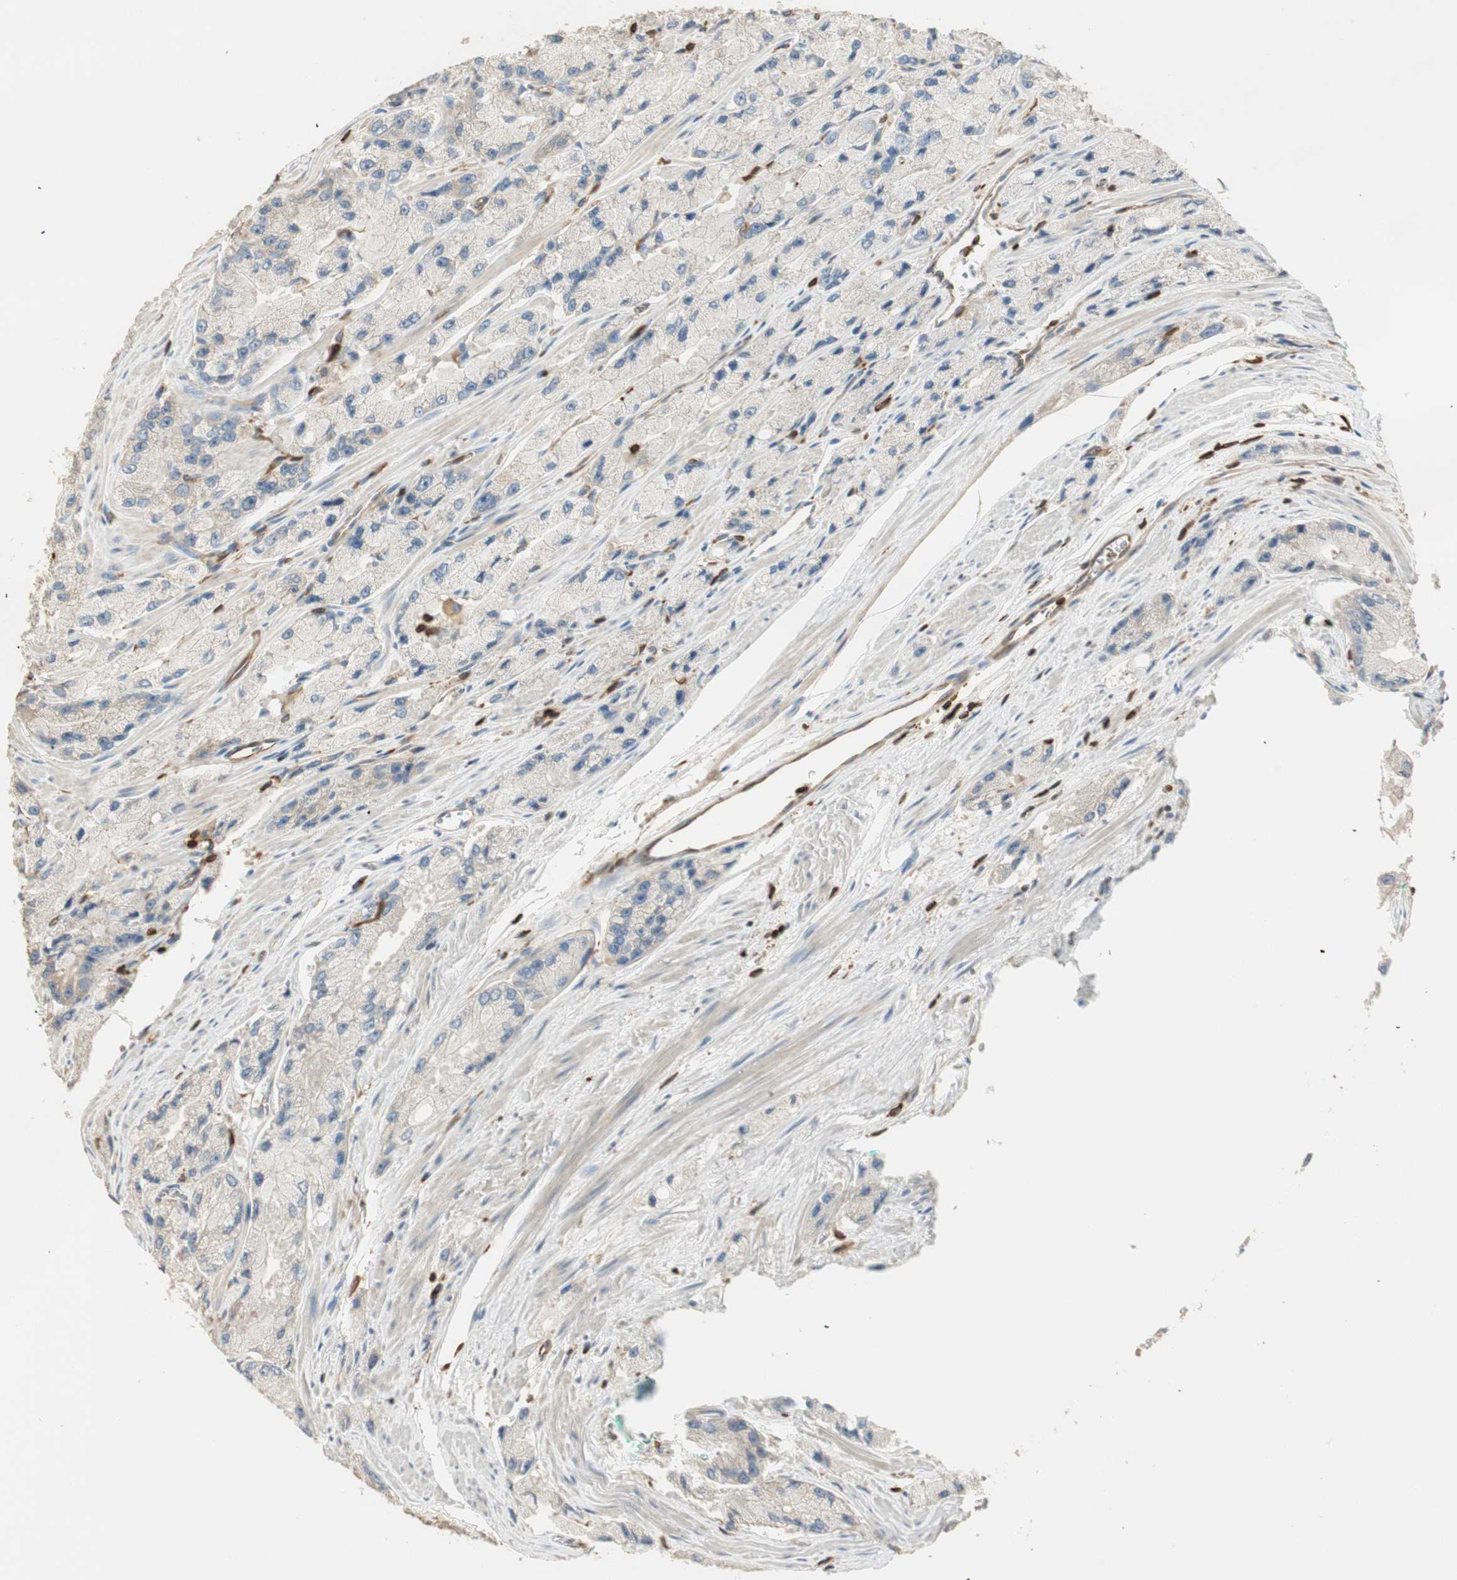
{"staining": {"intensity": "negative", "quantity": "none", "location": "none"}, "tissue": "prostate cancer", "cell_type": "Tumor cells", "image_type": "cancer", "snomed": [{"axis": "morphology", "description": "Adenocarcinoma, High grade"}, {"axis": "topography", "description": "Prostate"}], "caption": "A histopathology image of human prostate high-grade adenocarcinoma is negative for staining in tumor cells.", "gene": "CRLF3", "patient": {"sex": "male", "age": 58}}